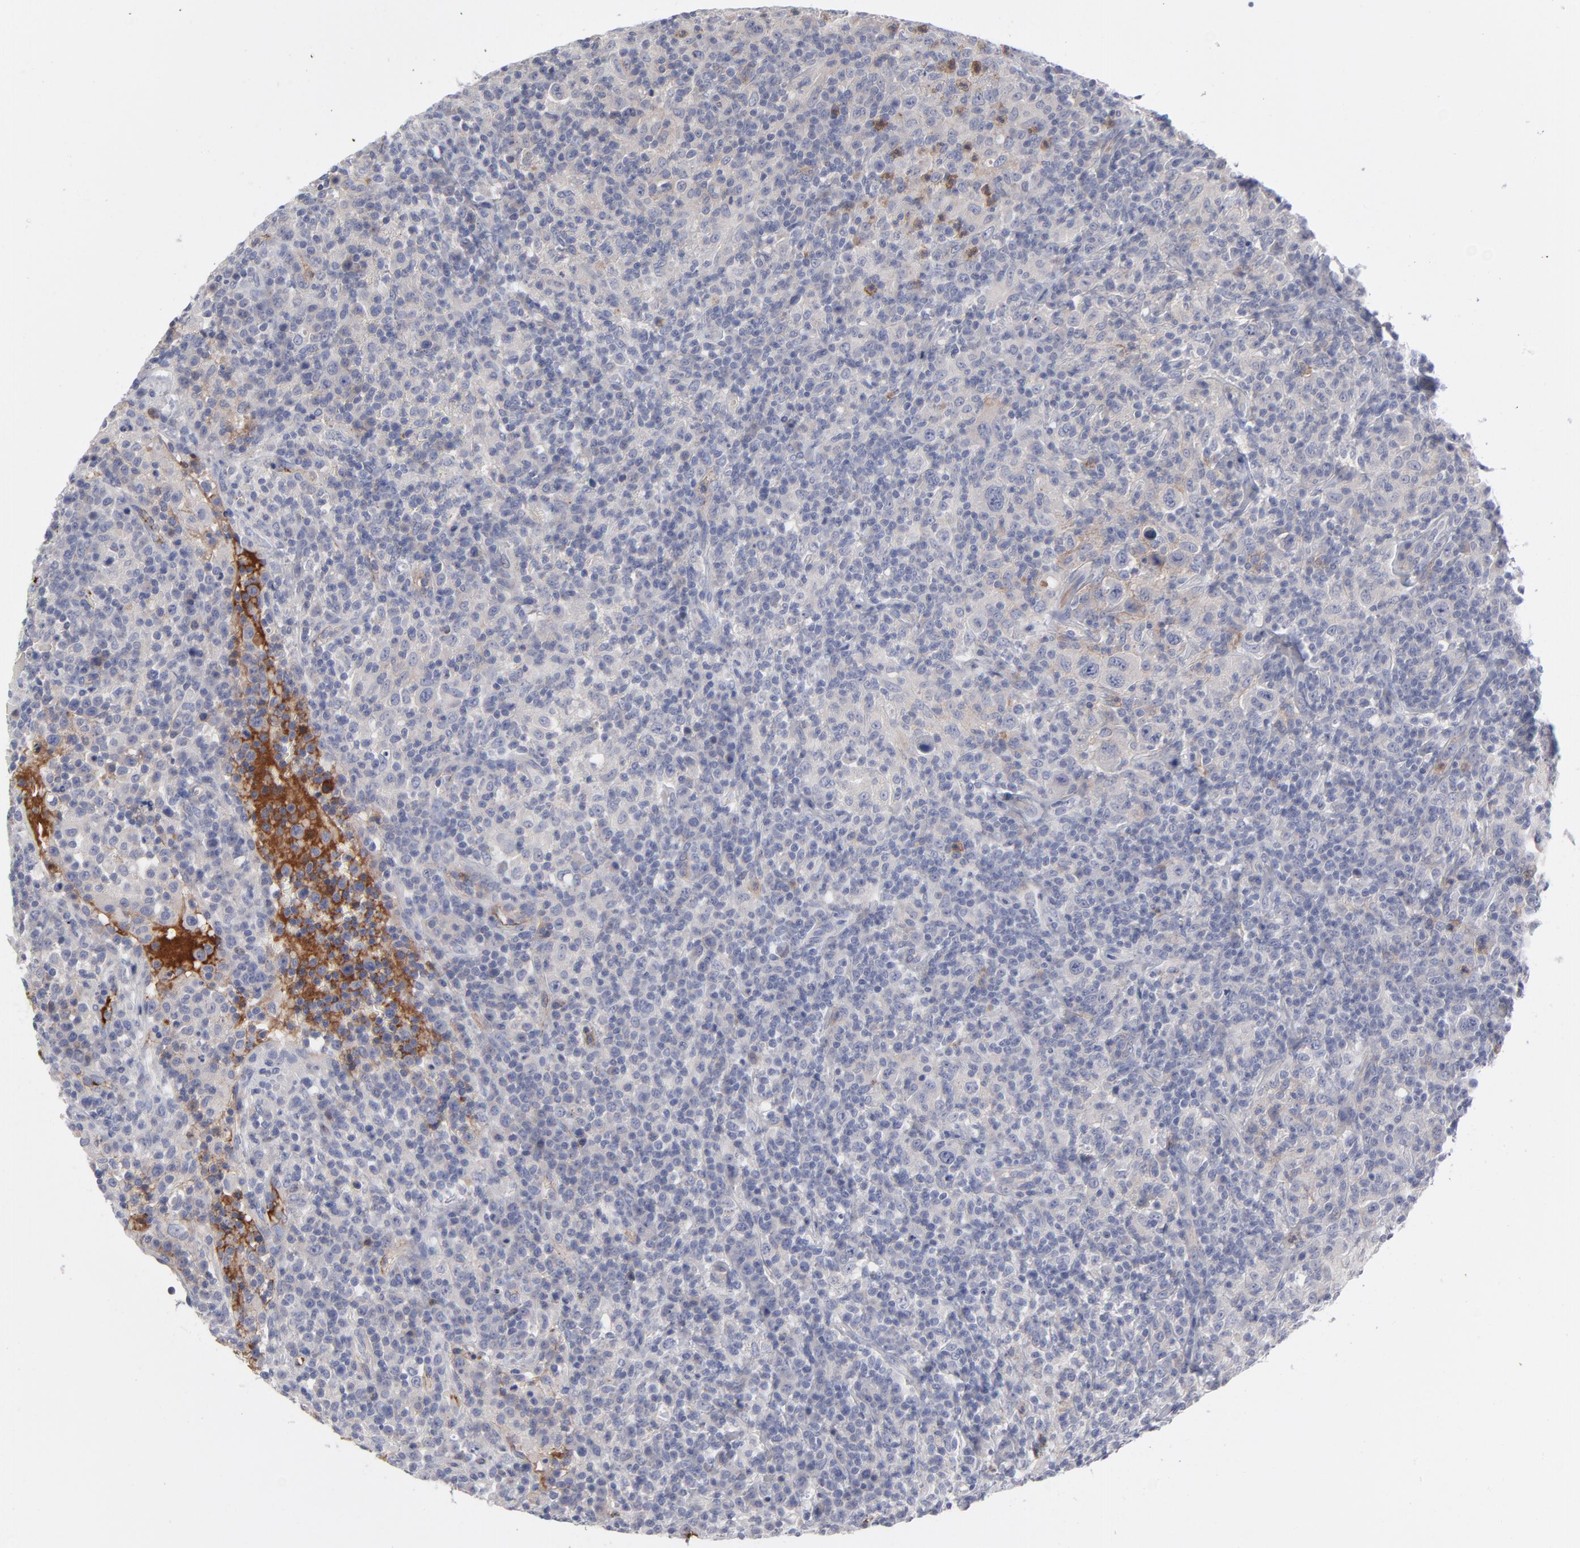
{"staining": {"intensity": "moderate", "quantity": "<25%", "location": "cytoplasmic/membranous"}, "tissue": "lymphoma", "cell_type": "Tumor cells", "image_type": "cancer", "snomed": [{"axis": "morphology", "description": "Hodgkin's disease, NOS"}, {"axis": "topography", "description": "Lymph node"}], "caption": "Immunohistochemical staining of human lymphoma exhibits moderate cytoplasmic/membranous protein positivity in about <25% of tumor cells.", "gene": "CCR3", "patient": {"sex": "male", "age": 65}}